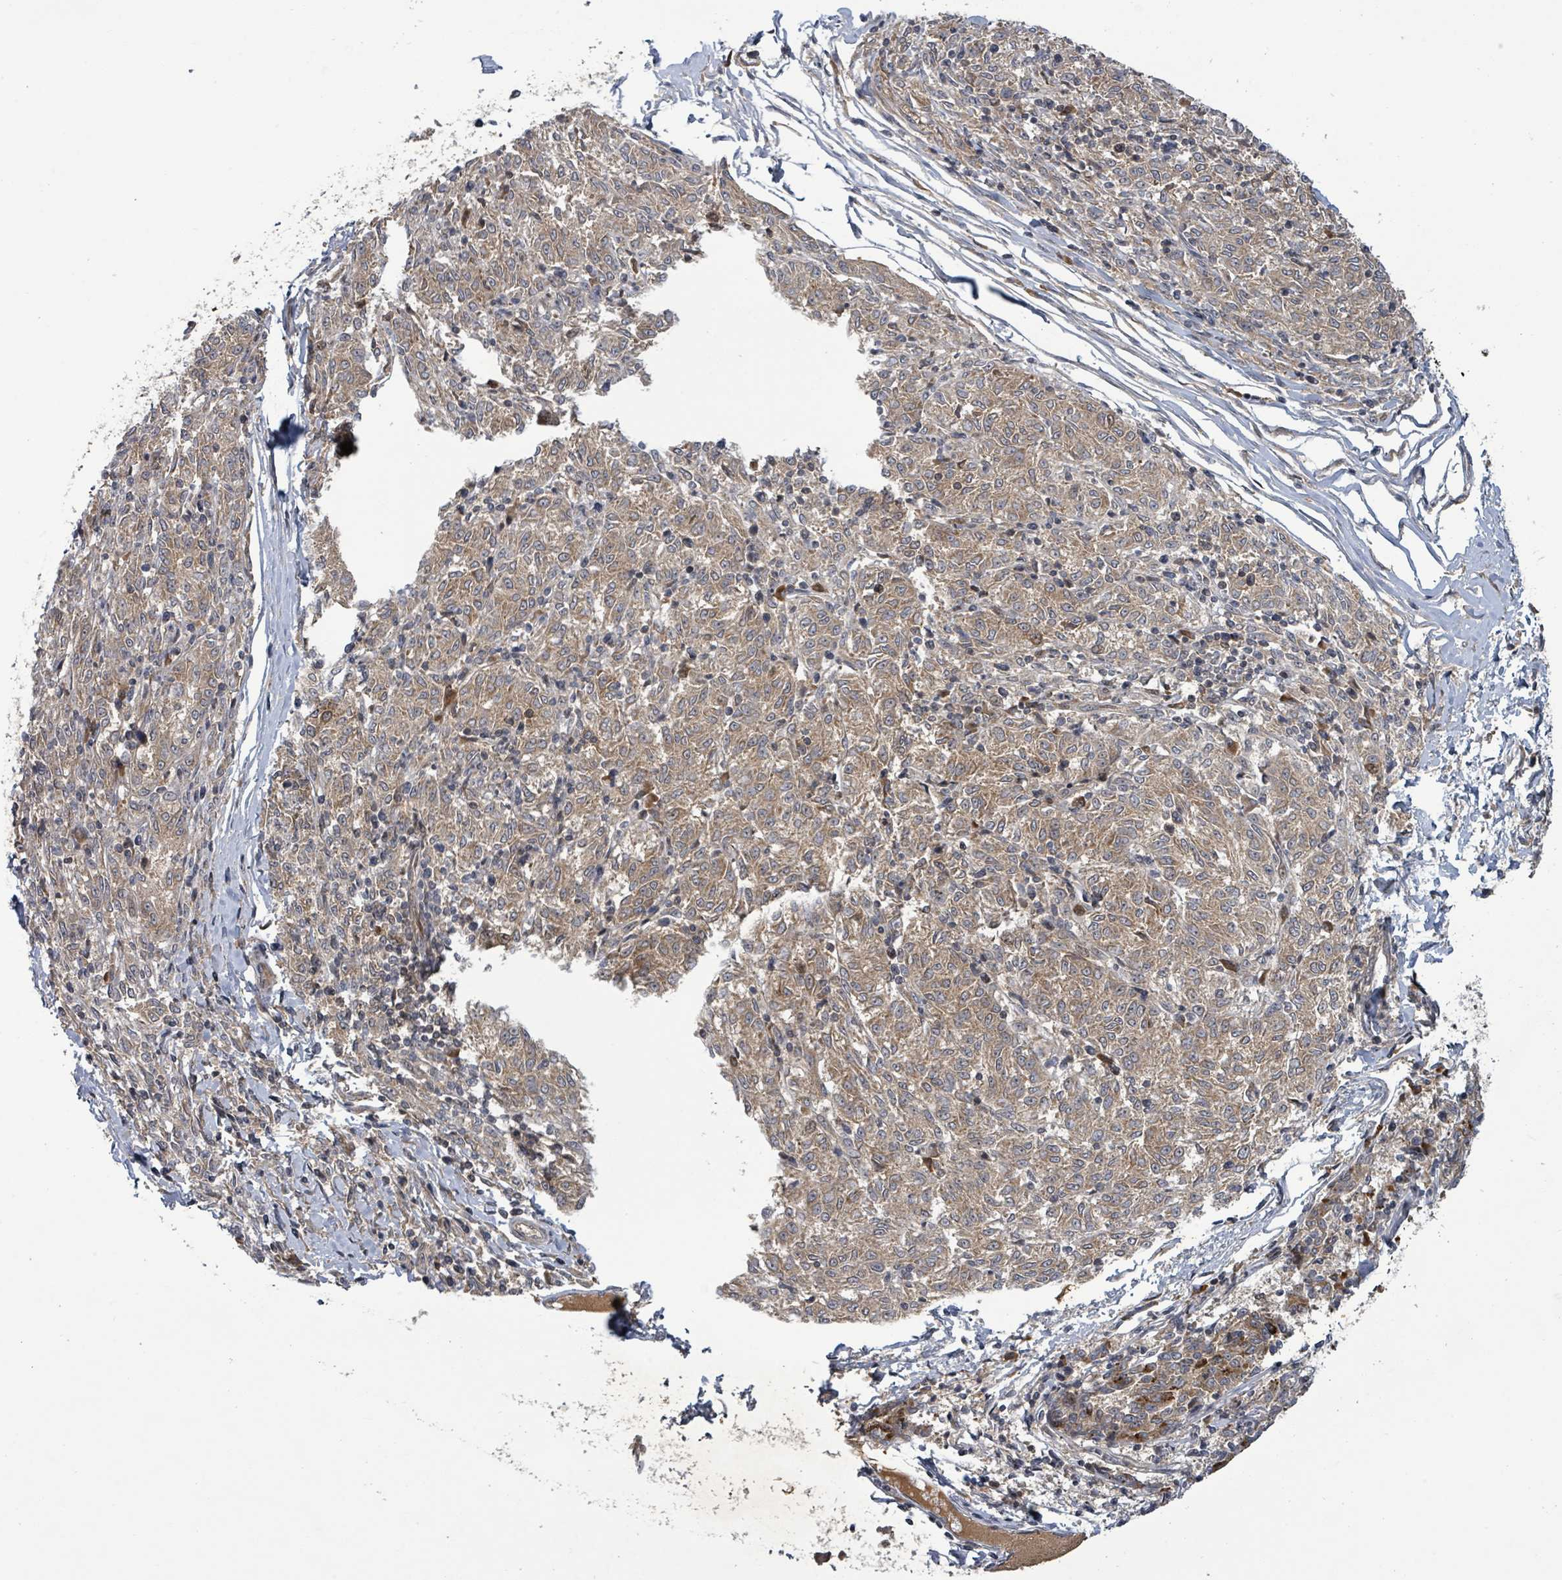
{"staining": {"intensity": "moderate", "quantity": ">75%", "location": "cytoplasmic/membranous"}, "tissue": "melanoma", "cell_type": "Tumor cells", "image_type": "cancer", "snomed": [{"axis": "morphology", "description": "Malignant melanoma, NOS"}, {"axis": "topography", "description": "Skin"}], "caption": "The image reveals a brown stain indicating the presence of a protein in the cytoplasmic/membranous of tumor cells in melanoma.", "gene": "ITGA11", "patient": {"sex": "female", "age": 72}}